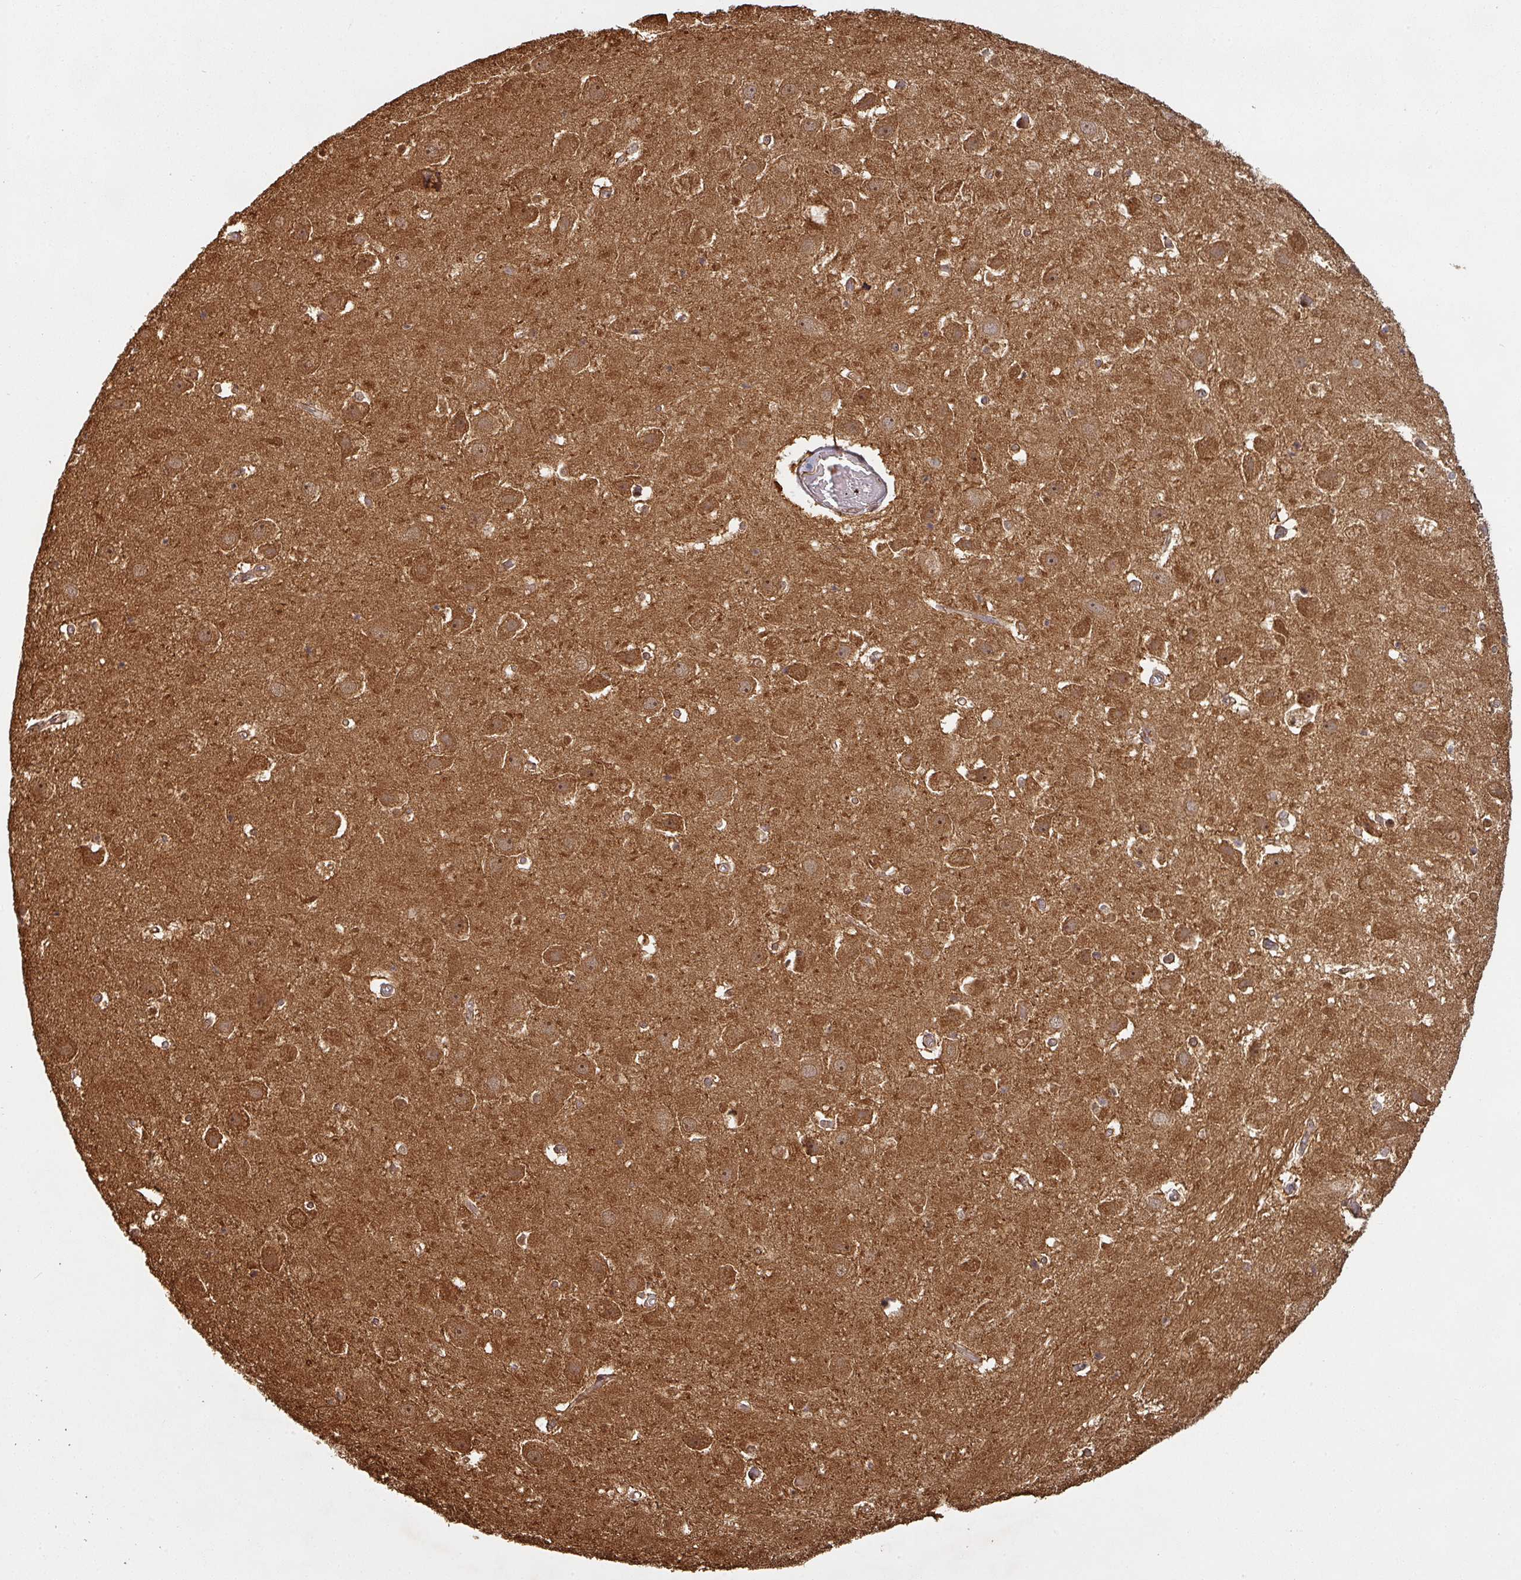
{"staining": {"intensity": "moderate", "quantity": ">75%", "location": "cytoplasmic/membranous"}, "tissue": "hippocampus", "cell_type": "Glial cells", "image_type": "normal", "snomed": [{"axis": "morphology", "description": "Normal tissue, NOS"}, {"axis": "topography", "description": "Hippocampus"}], "caption": "Immunohistochemical staining of normal hippocampus reveals >75% levels of moderate cytoplasmic/membranous protein positivity in about >75% of glial cells. (Brightfield microscopy of DAB IHC at high magnification).", "gene": "ZNF322", "patient": {"sex": "female", "age": 52}}